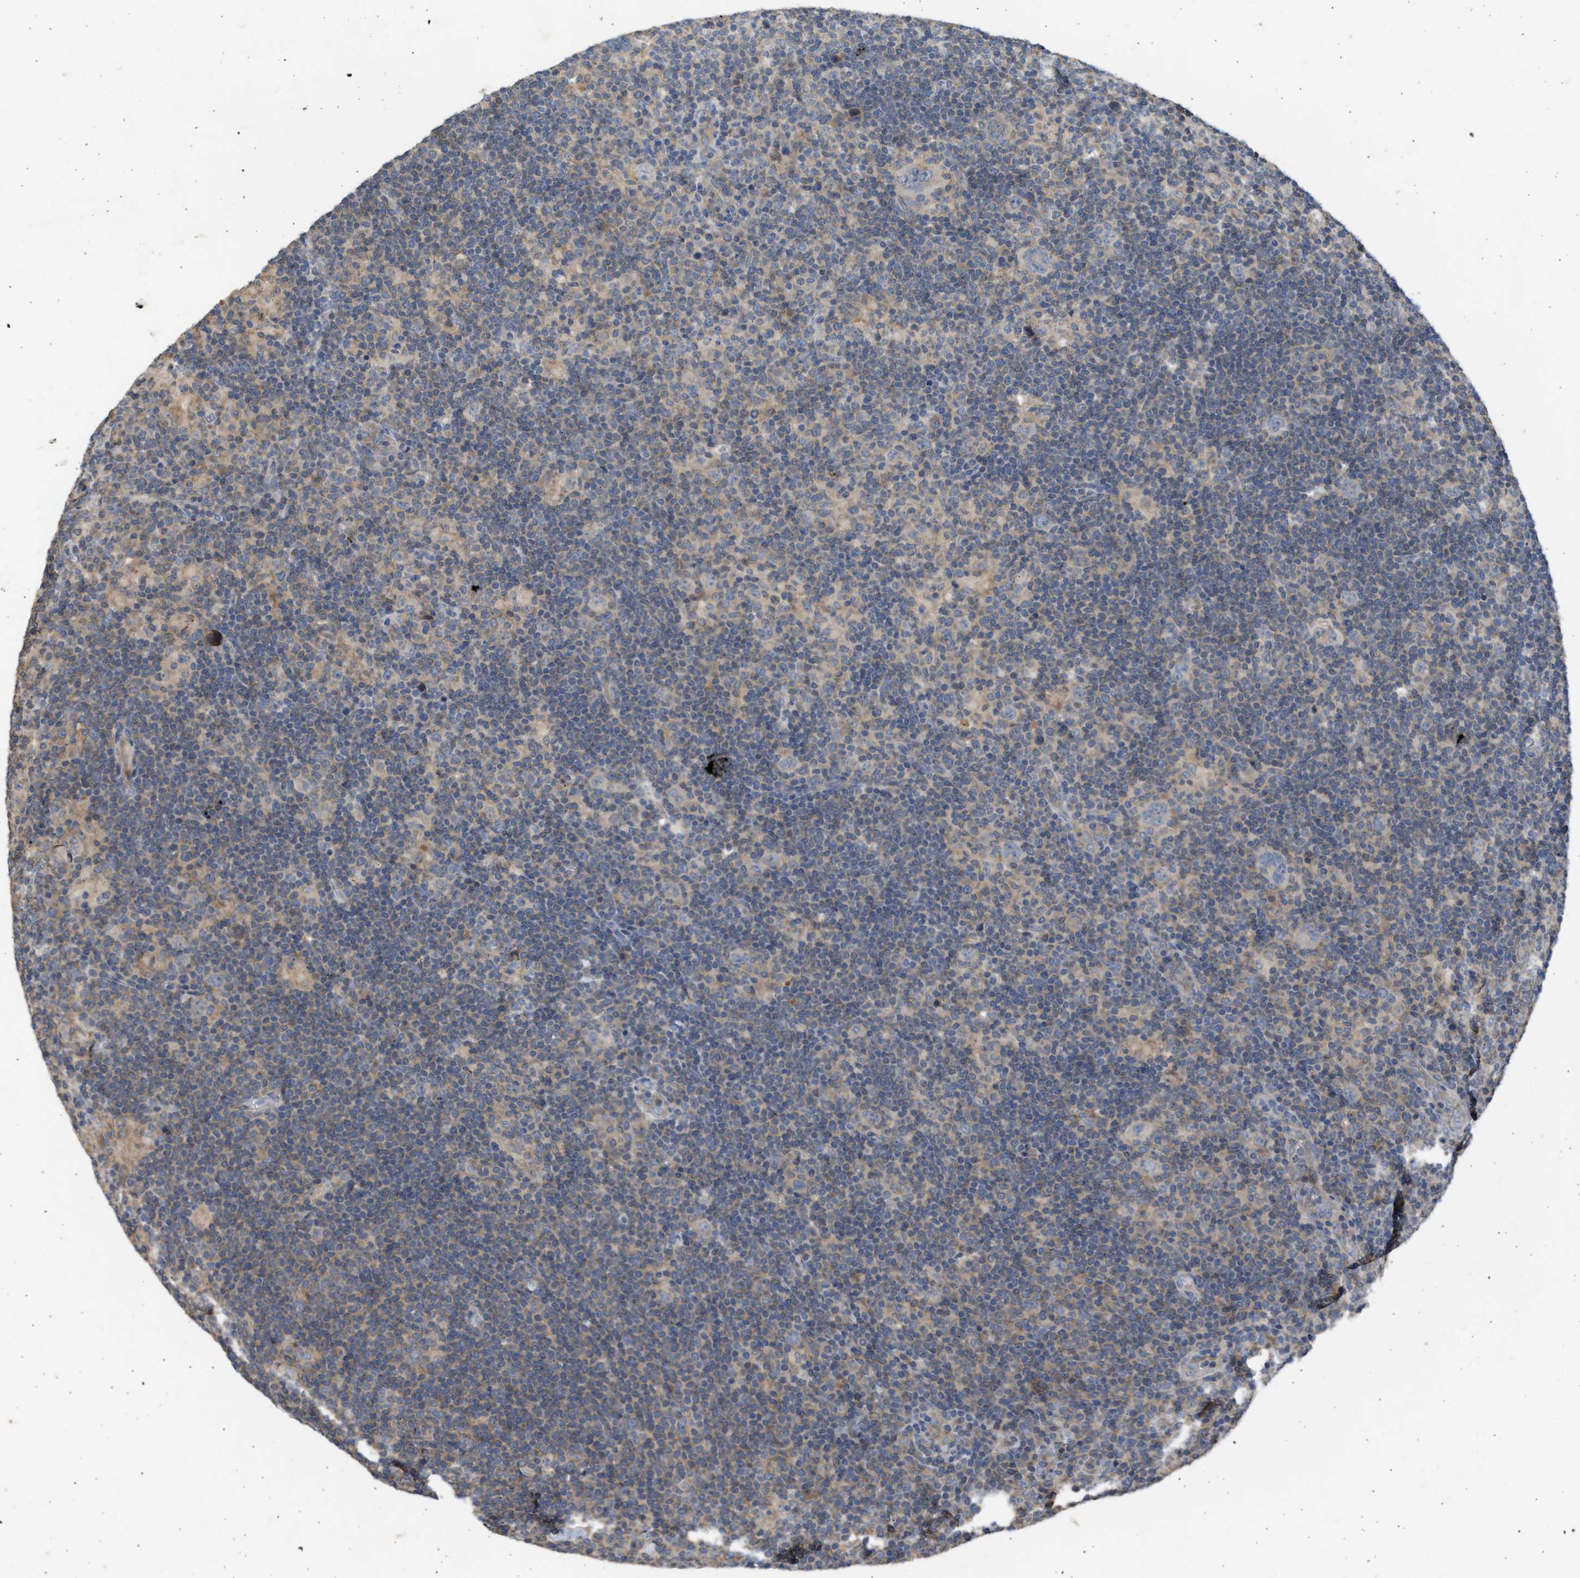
{"staining": {"intensity": "negative", "quantity": "none", "location": "none"}, "tissue": "lymphoma", "cell_type": "Tumor cells", "image_type": "cancer", "snomed": [{"axis": "morphology", "description": "Hodgkin's disease, NOS"}, {"axis": "topography", "description": "Lymph node"}], "caption": "Immunohistochemical staining of human lymphoma displays no significant positivity in tumor cells.", "gene": "CYP1A1", "patient": {"sex": "female", "age": 57}}